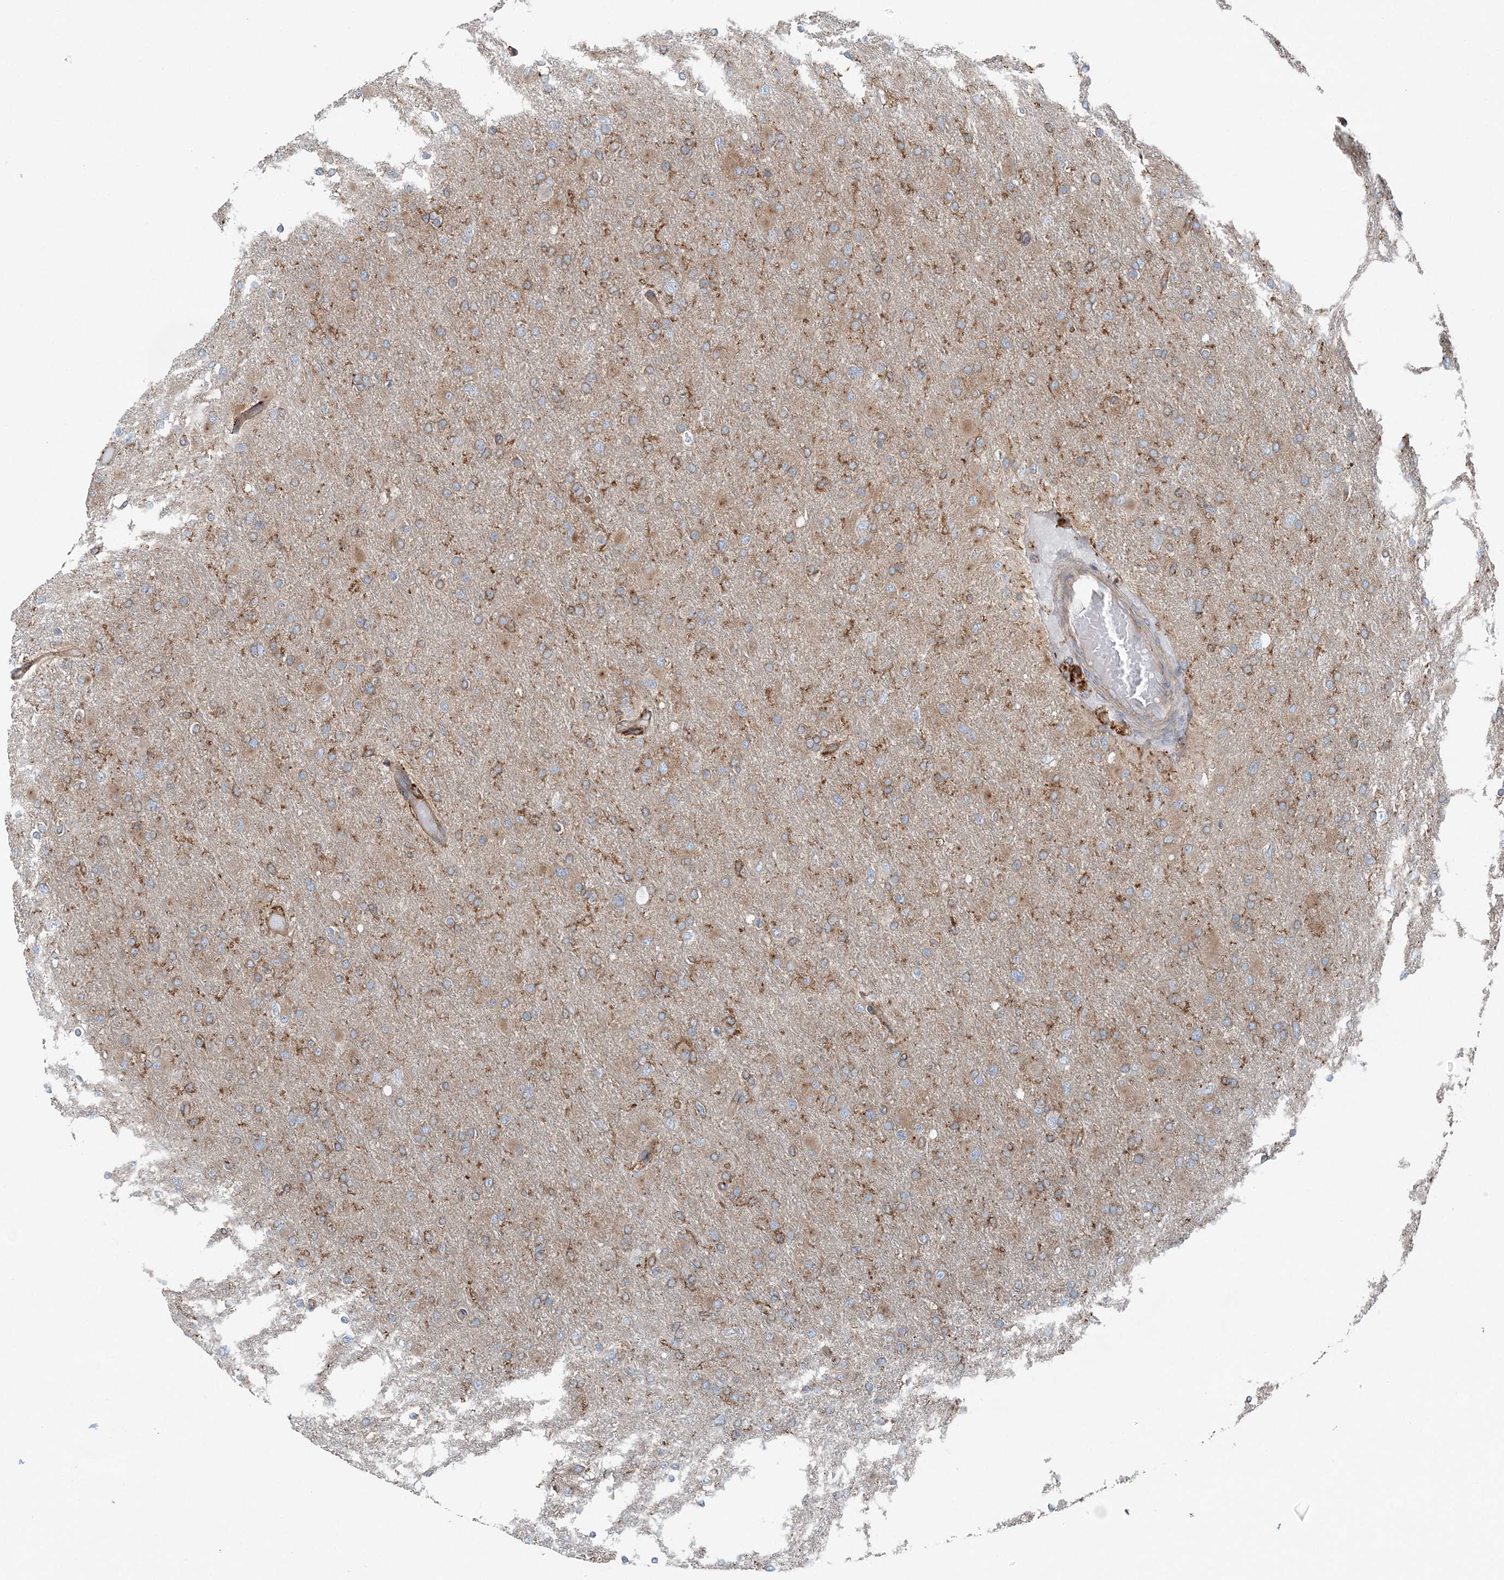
{"staining": {"intensity": "weak", "quantity": ">75%", "location": "cytoplasmic/membranous"}, "tissue": "glioma", "cell_type": "Tumor cells", "image_type": "cancer", "snomed": [{"axis": "morphology", "description": "Glioma, malignant, High grade"}, {"axis": "topography", "description": "Cerebral cortex"}], "caption": "High-grade glioma (malignant) stained with DAB immunohistochemistry demonstrates low levels of weak cytoplasmic/membranous positivity in about >75% of tumor cells.", "gene": "SNX2", "patient": {"sex": "female", "age": 36}}